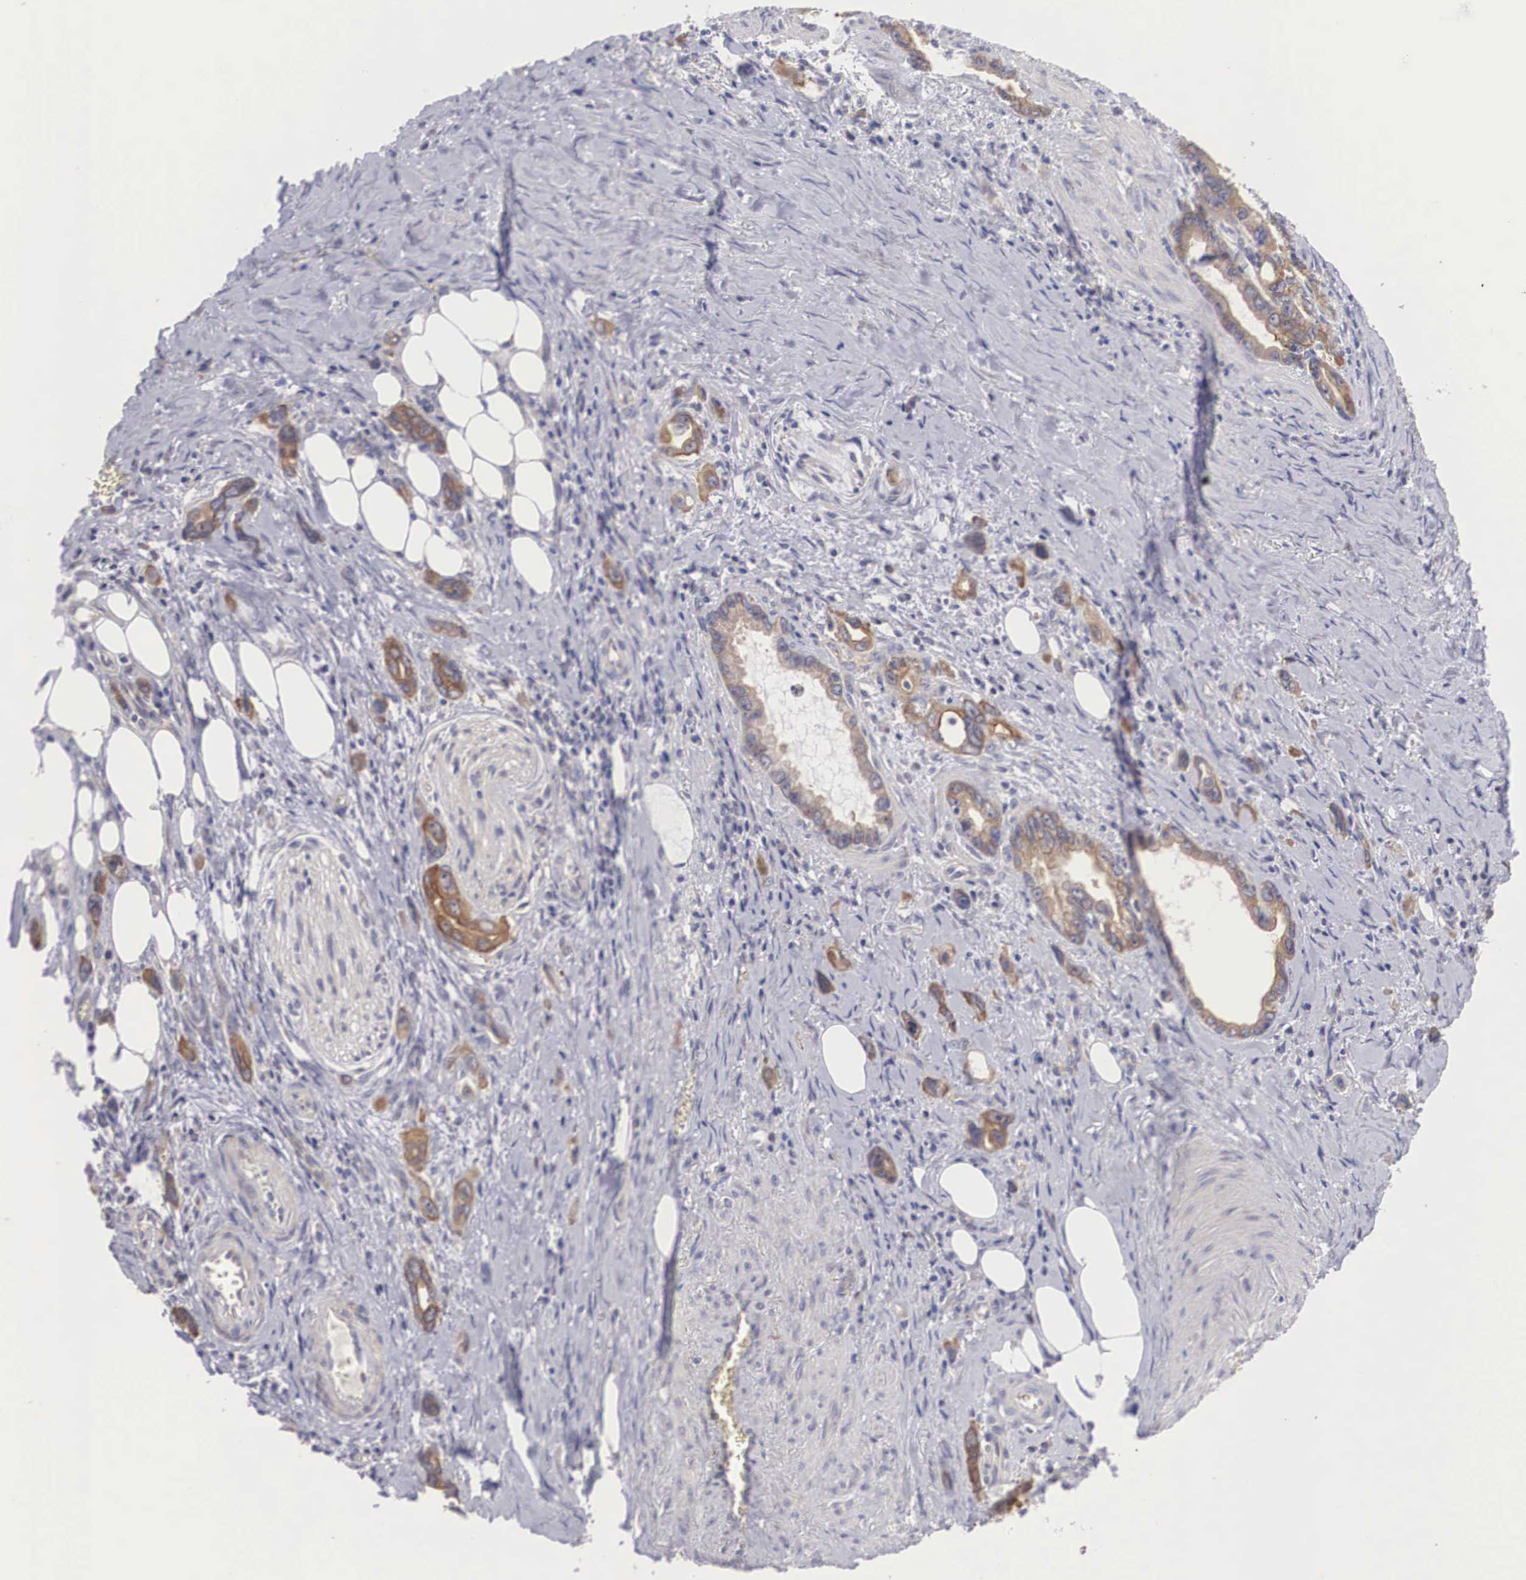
{"staining": {"intensity": "moderate", "quantity": "25%-75%", "location": "cytoplasmic/membranous"}, "tissue": "stomach cancer", "cell_type": "Tumor cells", "image_type": "cancer", "snomed": [{"axis": "morphology", "description": "Adenocarcinoma, NOS"}, {"axis": "topography", "description": "Stomach"}], "caption": "Brown immunohistochemical staining in adenocarcinoma (stomach) shows moderate cytoplasmic/membranous expression in about 25%-75% of tumor cells.", "gene": "TXLNG", "patient": {"sex": "male", "age": 78}}